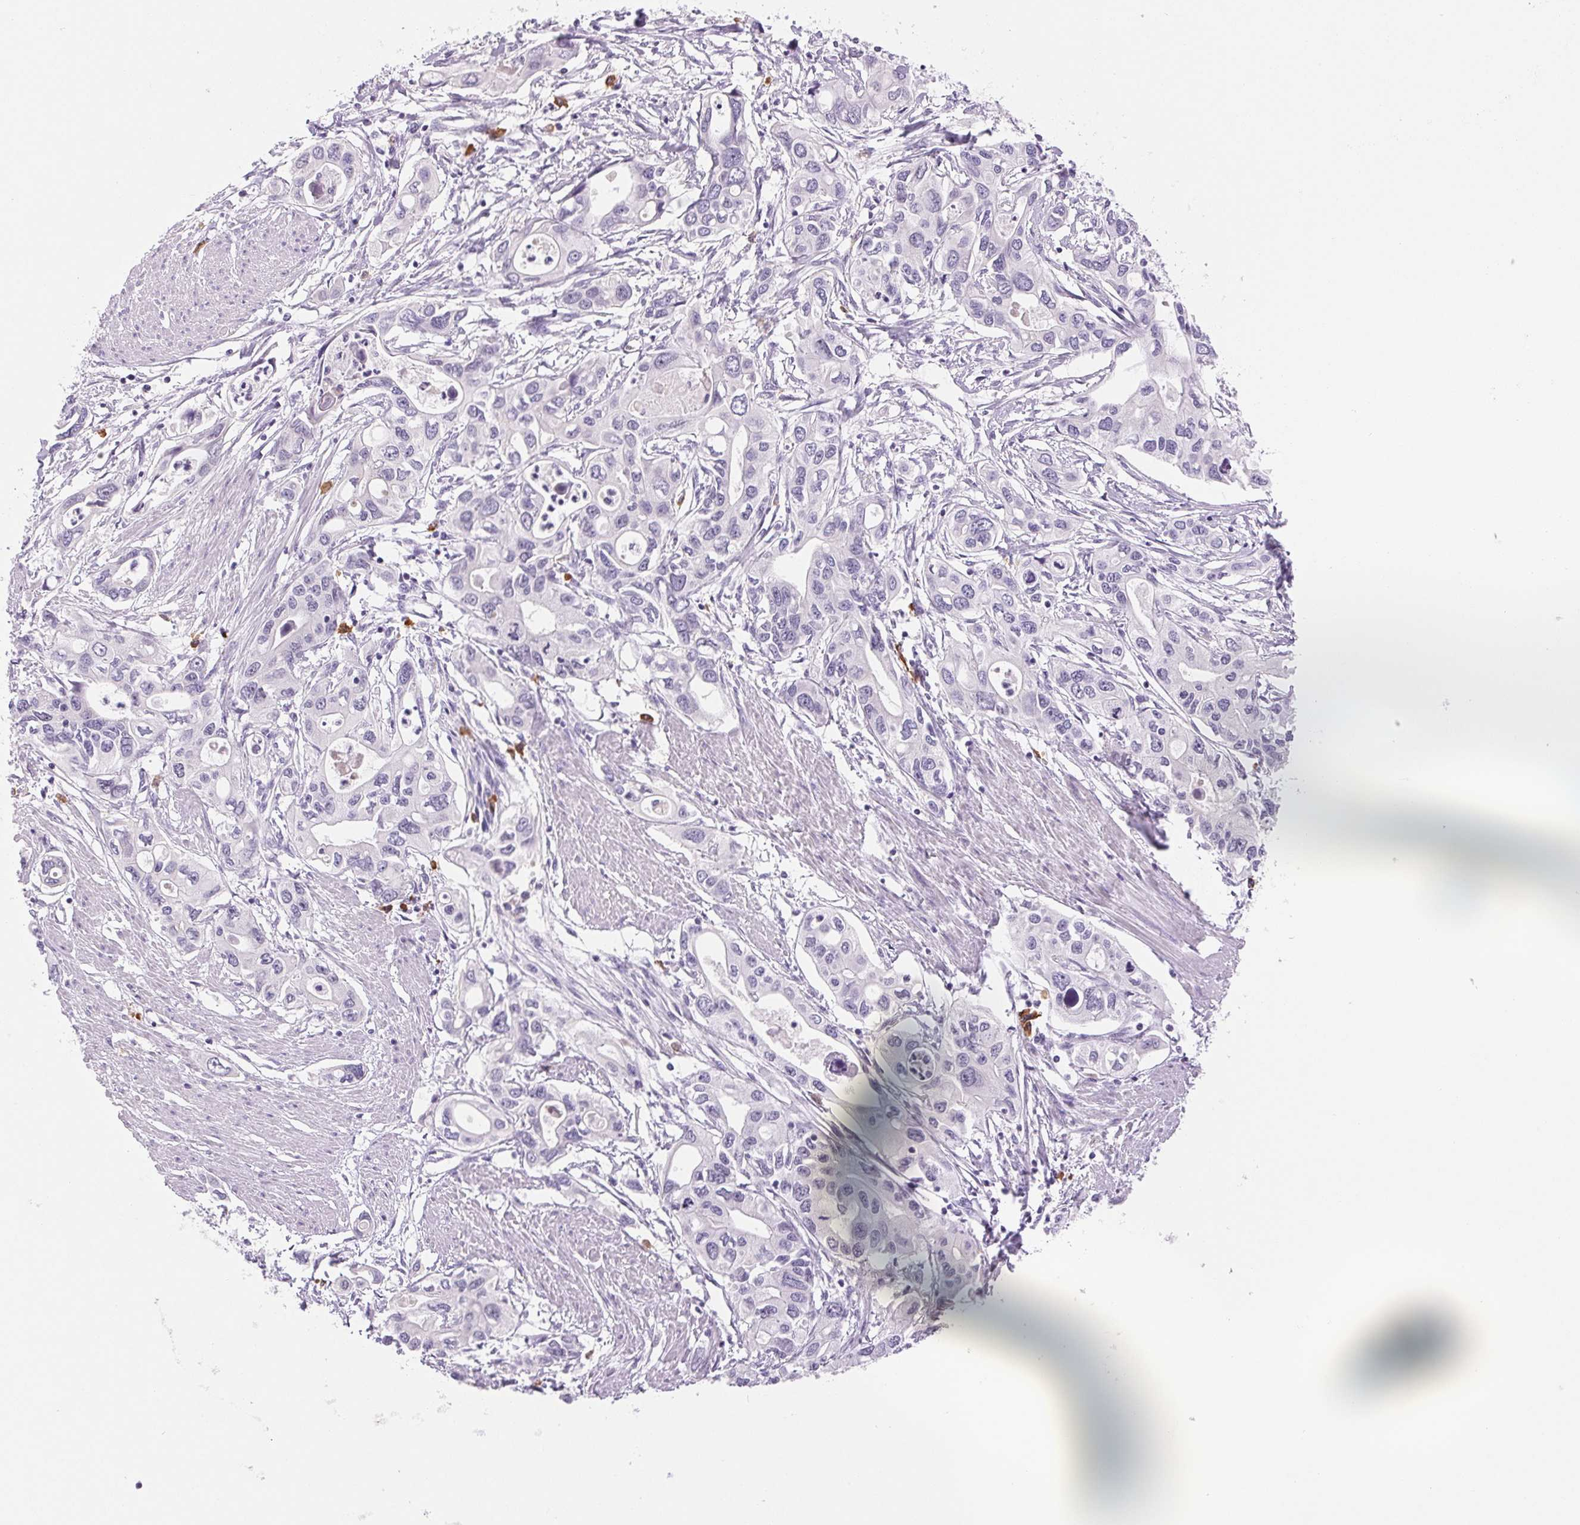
{"staining": {"intensity": "negative", "quantity": "none", "location": "none"}, "tissue": "pancreatic cancer", "cell_type": "Tumor cells", "image_type": "cancer", "snomed": [{"axis": "morphology", "description": "Adenocarcinoma, NOS"}, {"axis": "topography", "description": "Pancreas"}], "caption": "Adenocarcinoma (pancreatic) stained for a protein using immunohistochemistry shows no expression tumor cells.", "gene": "IFIT1B", "patient": {"sex": "male", "age": 60}}